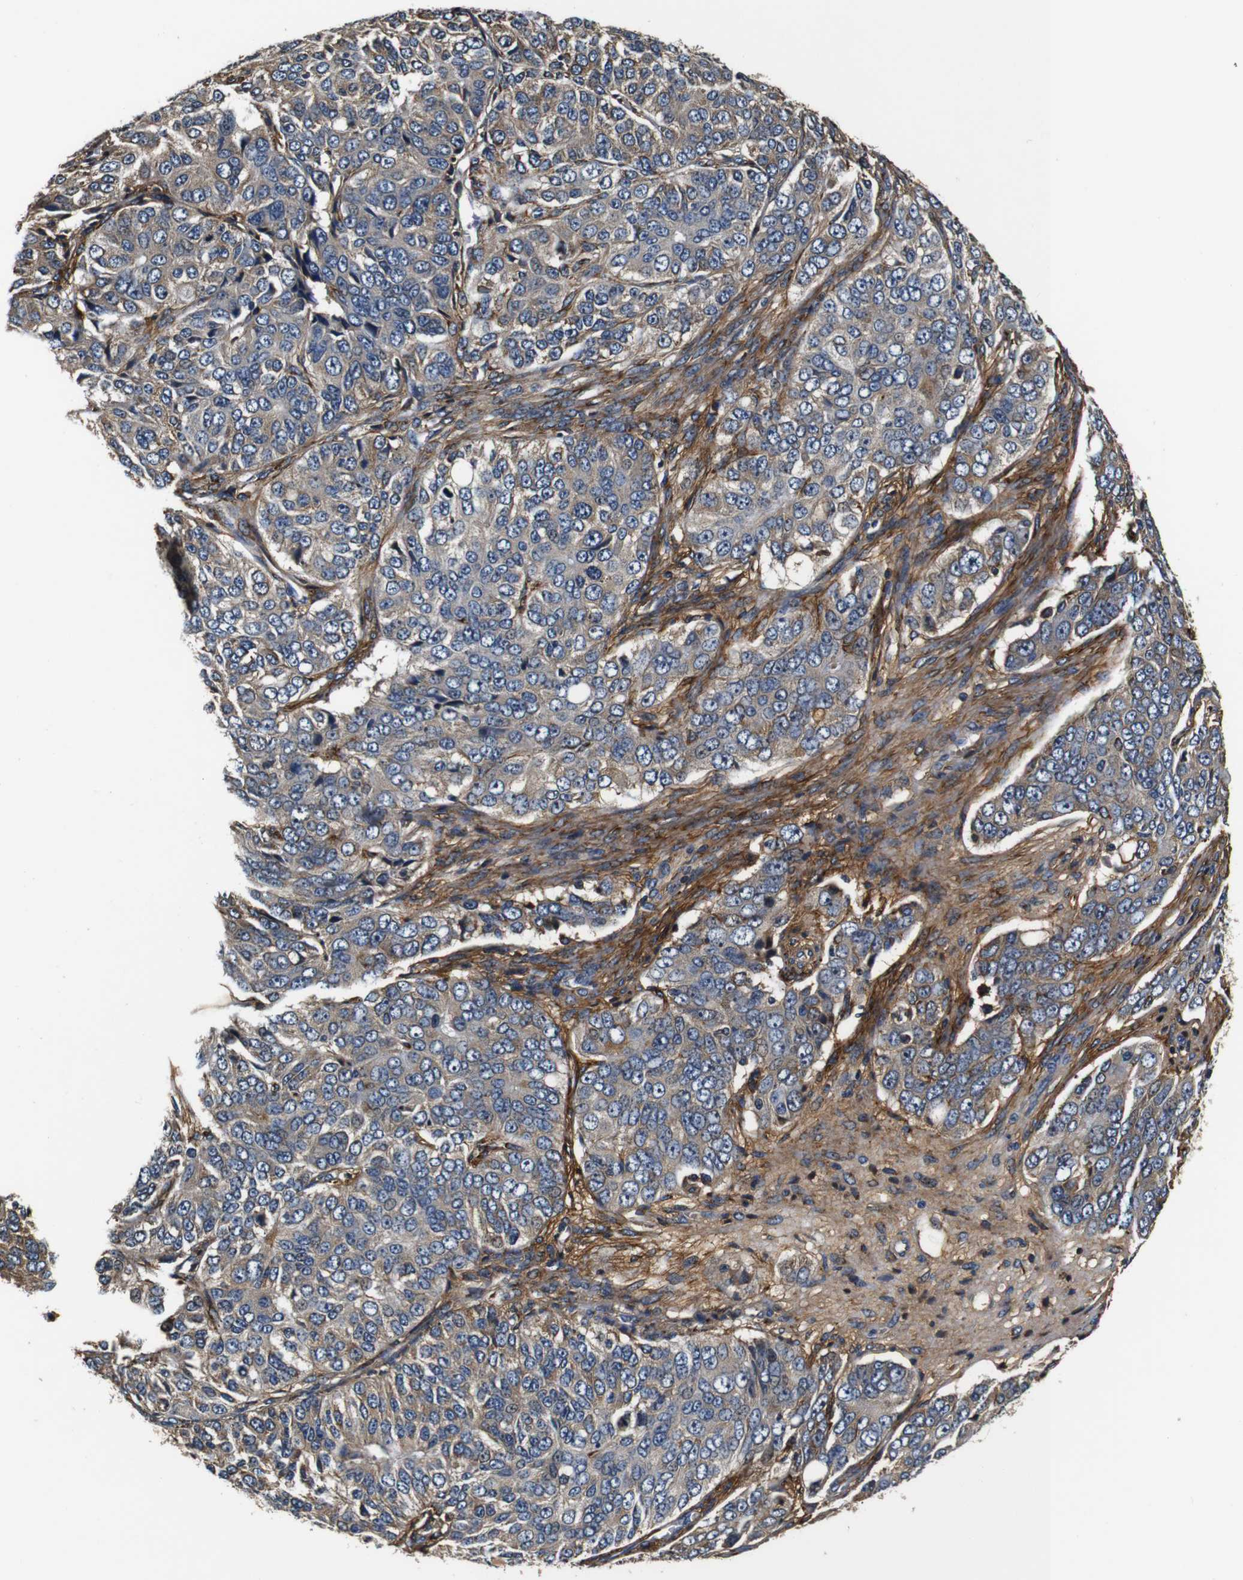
{"staining": {"intensity": "weak", "quantity": ">75%", "location": "cytoplasmic/membranous"}, "tissue": "ovarian cancer", "cell_type": "Tumor cells", "image_type": "cancer", "snomed": [{"axis": "morphology", "description": "Carcinoma, endometroid"}, {"axis": "topography", "description": "Ovary"}], "caption": "IHC of human endometroid carcinoma (ovarian) exhibits low levels of weak cytoplasmic/membranous staining in approximately >75% of tumor cells.", "gene": "COL1A1", "patient": {"sex": "female", "age": 51}}